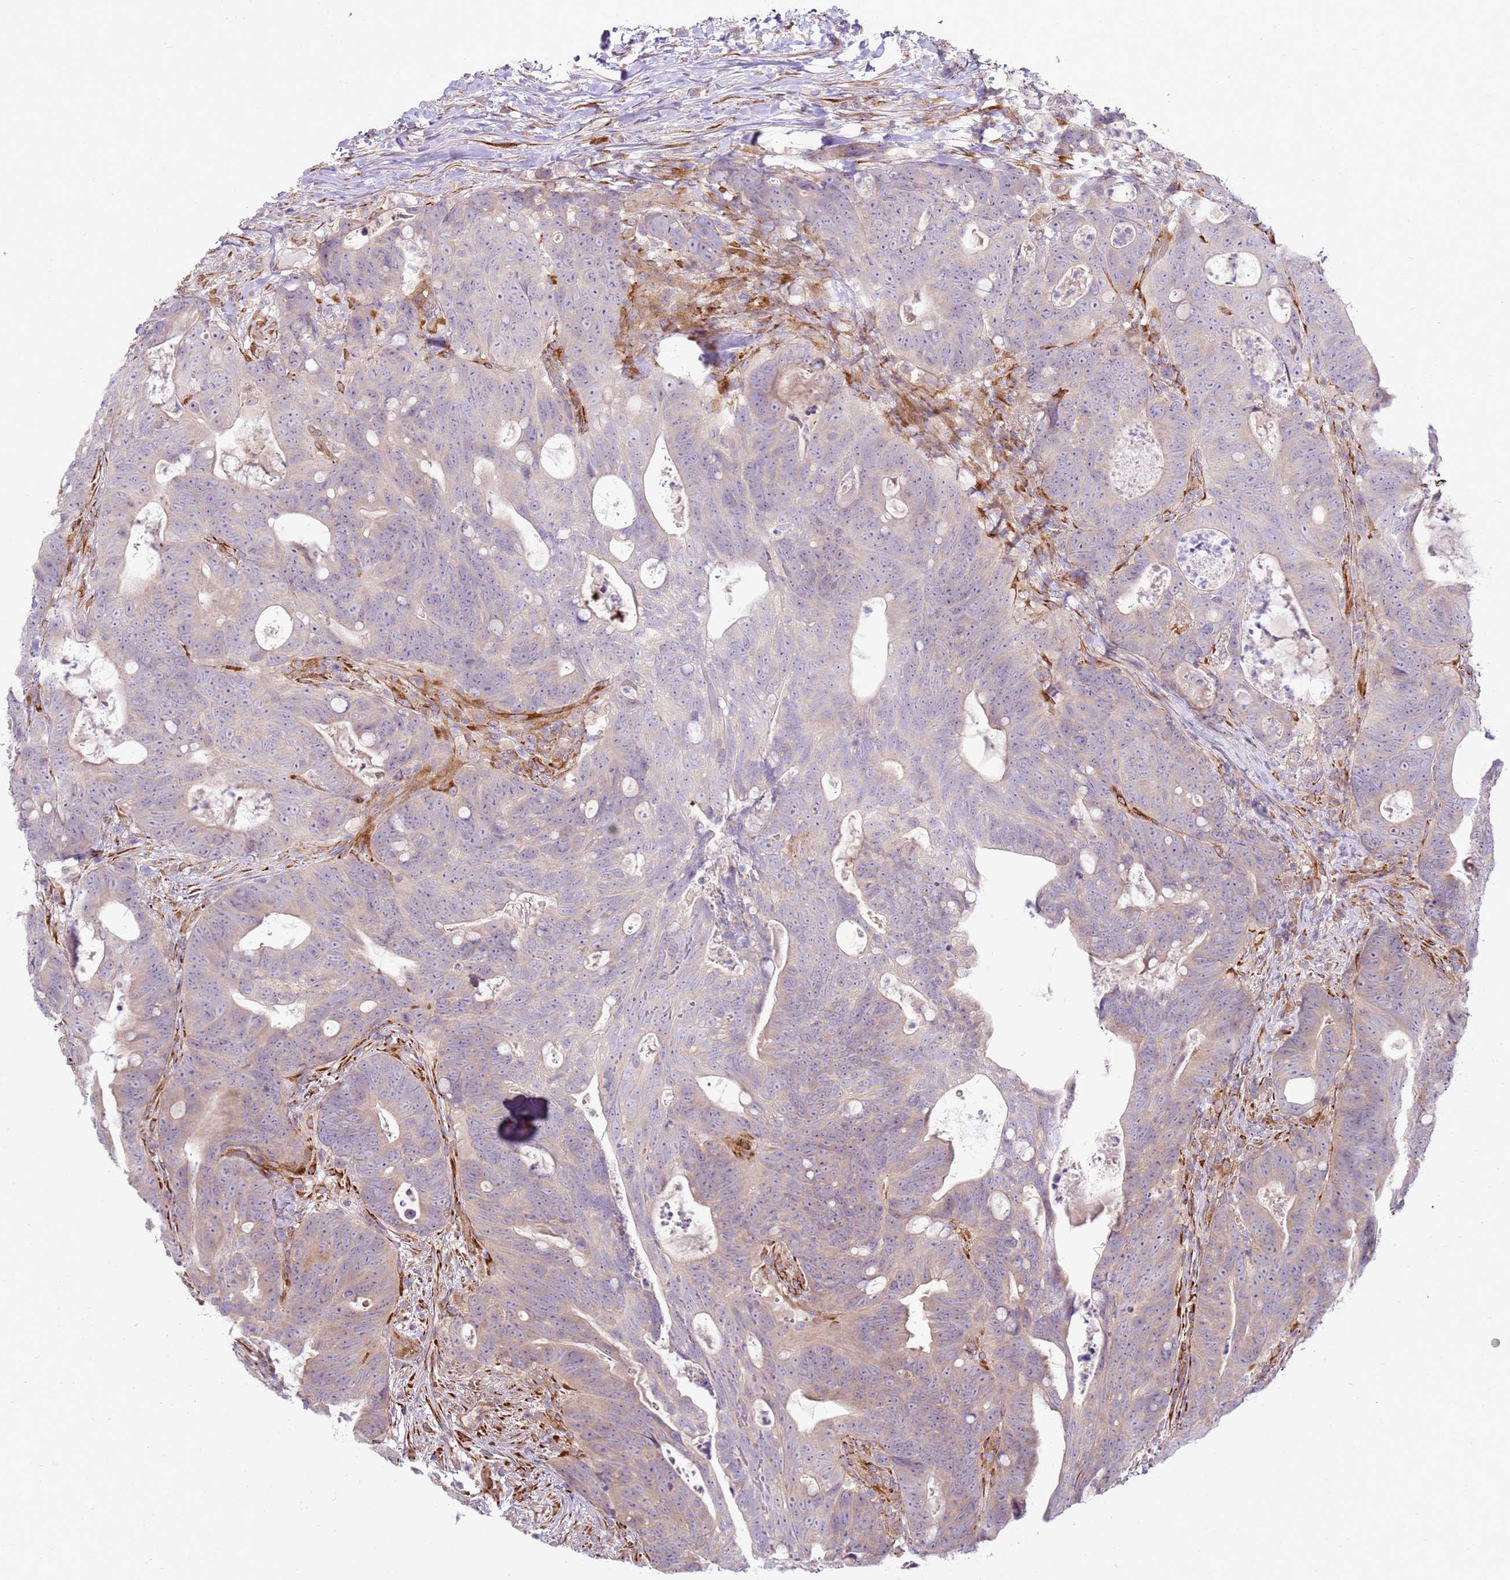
{"staining": {"intensity": "weak", "quantity": "25%-75%", "location": "cytoplasmic/membranous"}, "tissue": "colorectal cancer", "cell_type": "Tumor cells", "image_type": "cancer", "snomed": [{"axis": "morphology", "description": "Adenocarcinoma, NOS"}, {"axis": "topography", "description": "Colon"}], "caption": "Immunohistochemical staining of colorectal cancer (adenocarcinoma) exhibits weak cytoplasmic/membranous protein positivity in approximately 25%-75% of tumor cells.", "gene": "GRAP", "patient": {"sex": "female", "age": 82}}